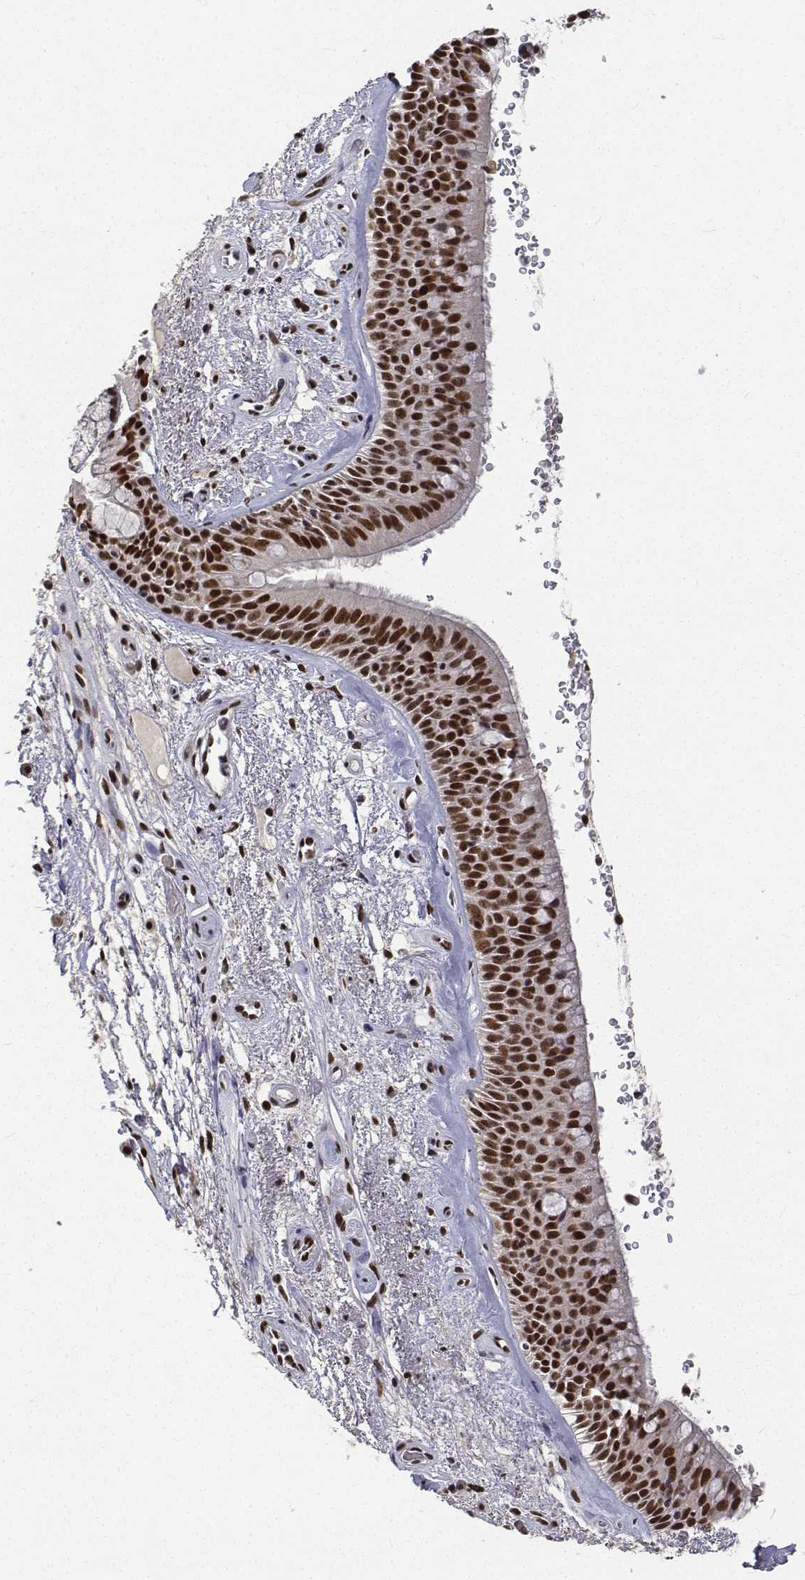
{"staining": {"intensity": "strong", "quantity": ">75%", "location": "nuclear"}, "tissue": "bronchus", "cell_type": "Respiratory epithelial cells", "image_type": "normal", "snomed": [{"axis": "morphology", "description": "Normal tissue, NOS"}, {"axis": "topography", "description": "Bronchus"}], "caption": "Bronchus stained with immunohistochemistry demonstrates strong nuclear staining in approximately >75% of respiratory epithelial cells. The staining was performed using DAB (3,3'-diaminobenzidine) to visualize the protein expression in brown, while the nuclei were stained in blue with hematoxylin (Magnification: 20x).", "gene": "ATRX", "patient": {"sex": "male", "age": 48}}